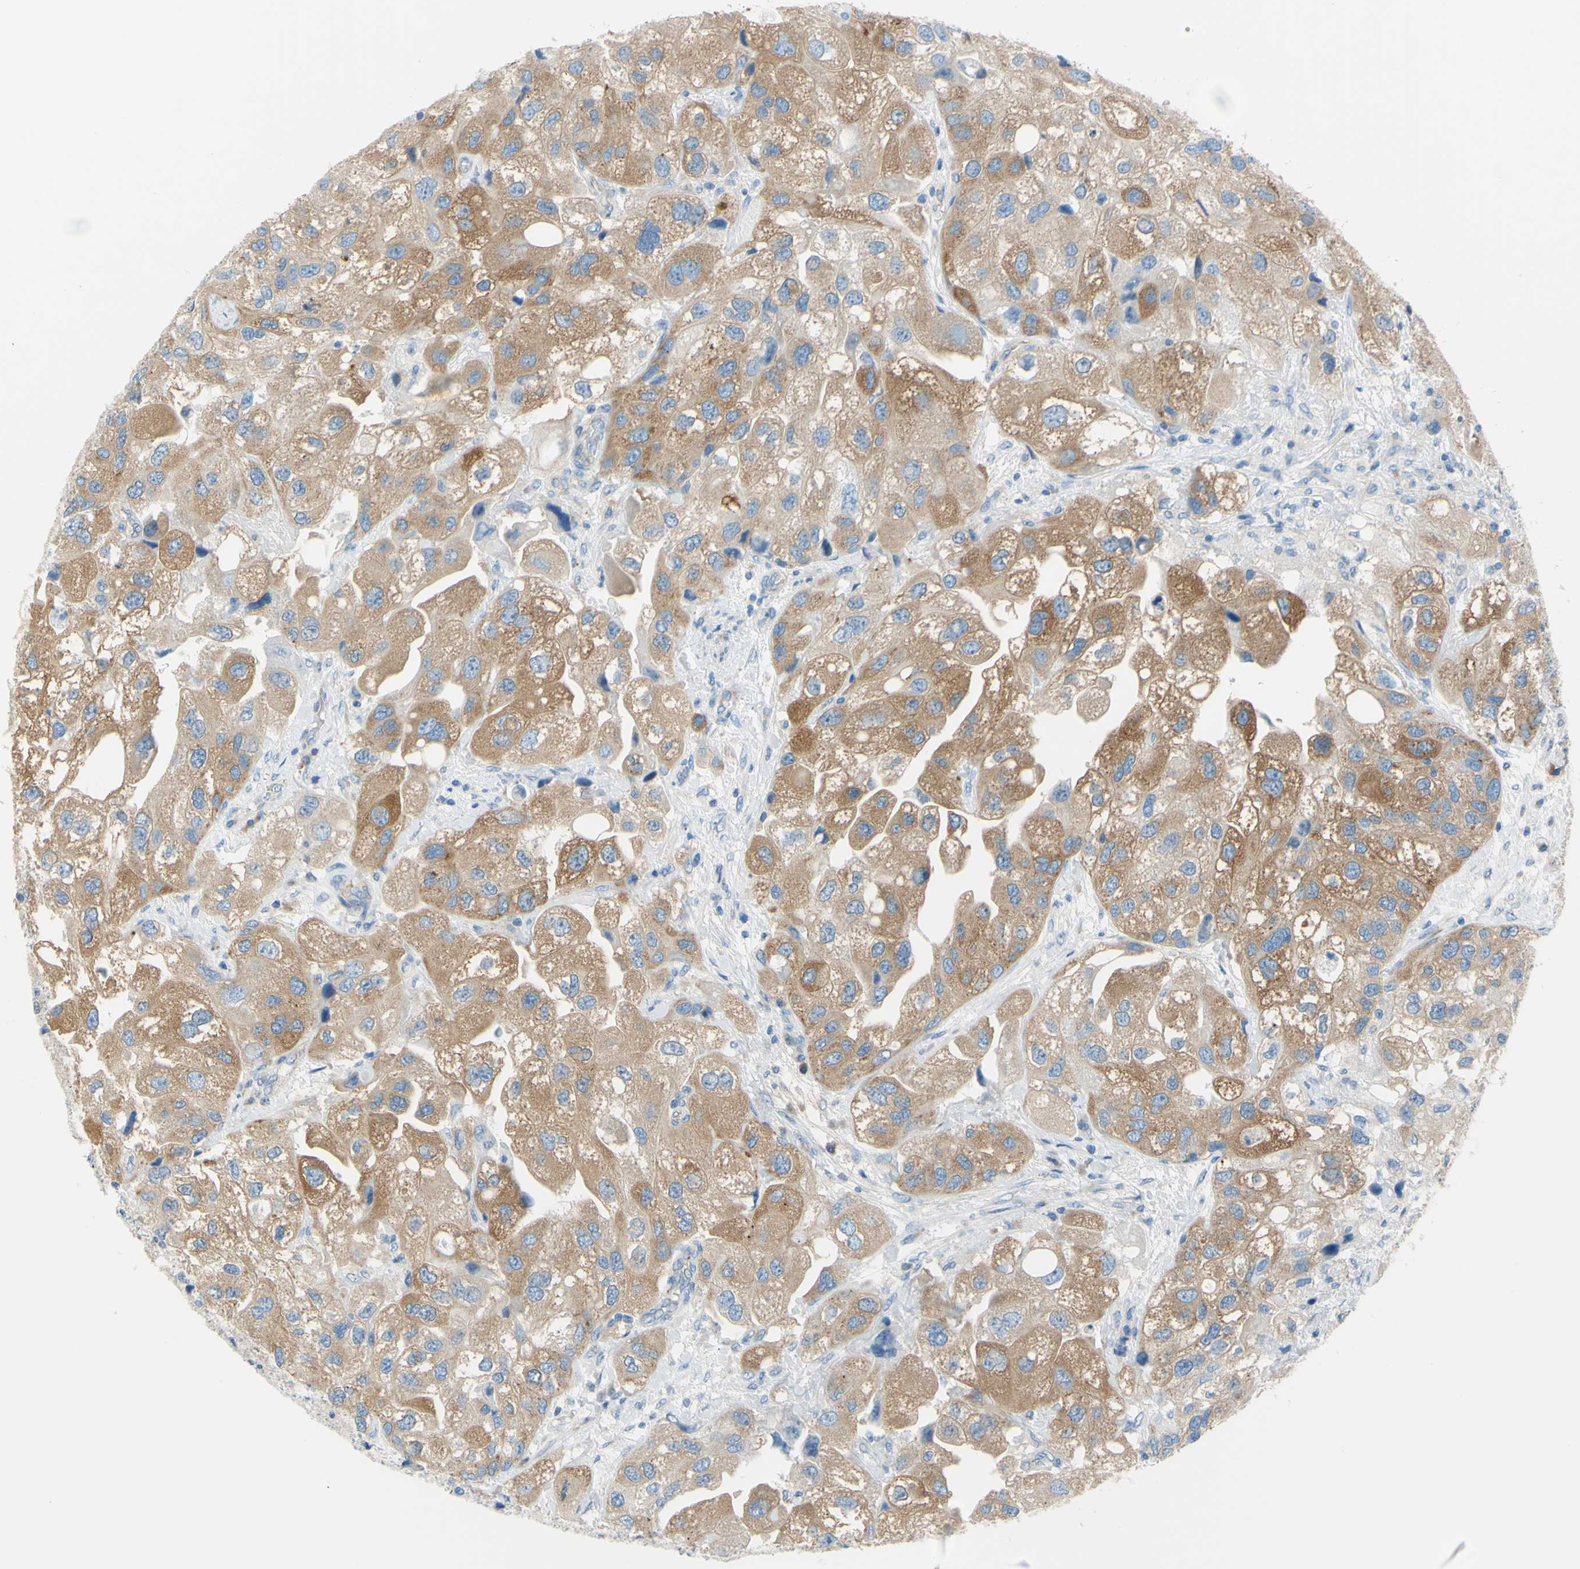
{"staining": {"intensity": "moderate", "quantity": ">75%", "location": "cytoplasmic/membranous"}, "tissue": "urothelial cancer", "cell_type": "Tumor cells", "image_type": "cancer", "snomed": [{"axis": "morphology", "description": "Urothelial carcinoma, High grade"}, {"axis": "topography", "description": "Urinary bladder"}], "caption": "This is a photomicrograph of immunohistochemistry staining of urothelial cancer, which shows moderate staining in the cytoplasmic/membranous of tumor cells.", "gene": "FRMD4B", "patient": {"sex": "female", "age": 64}}